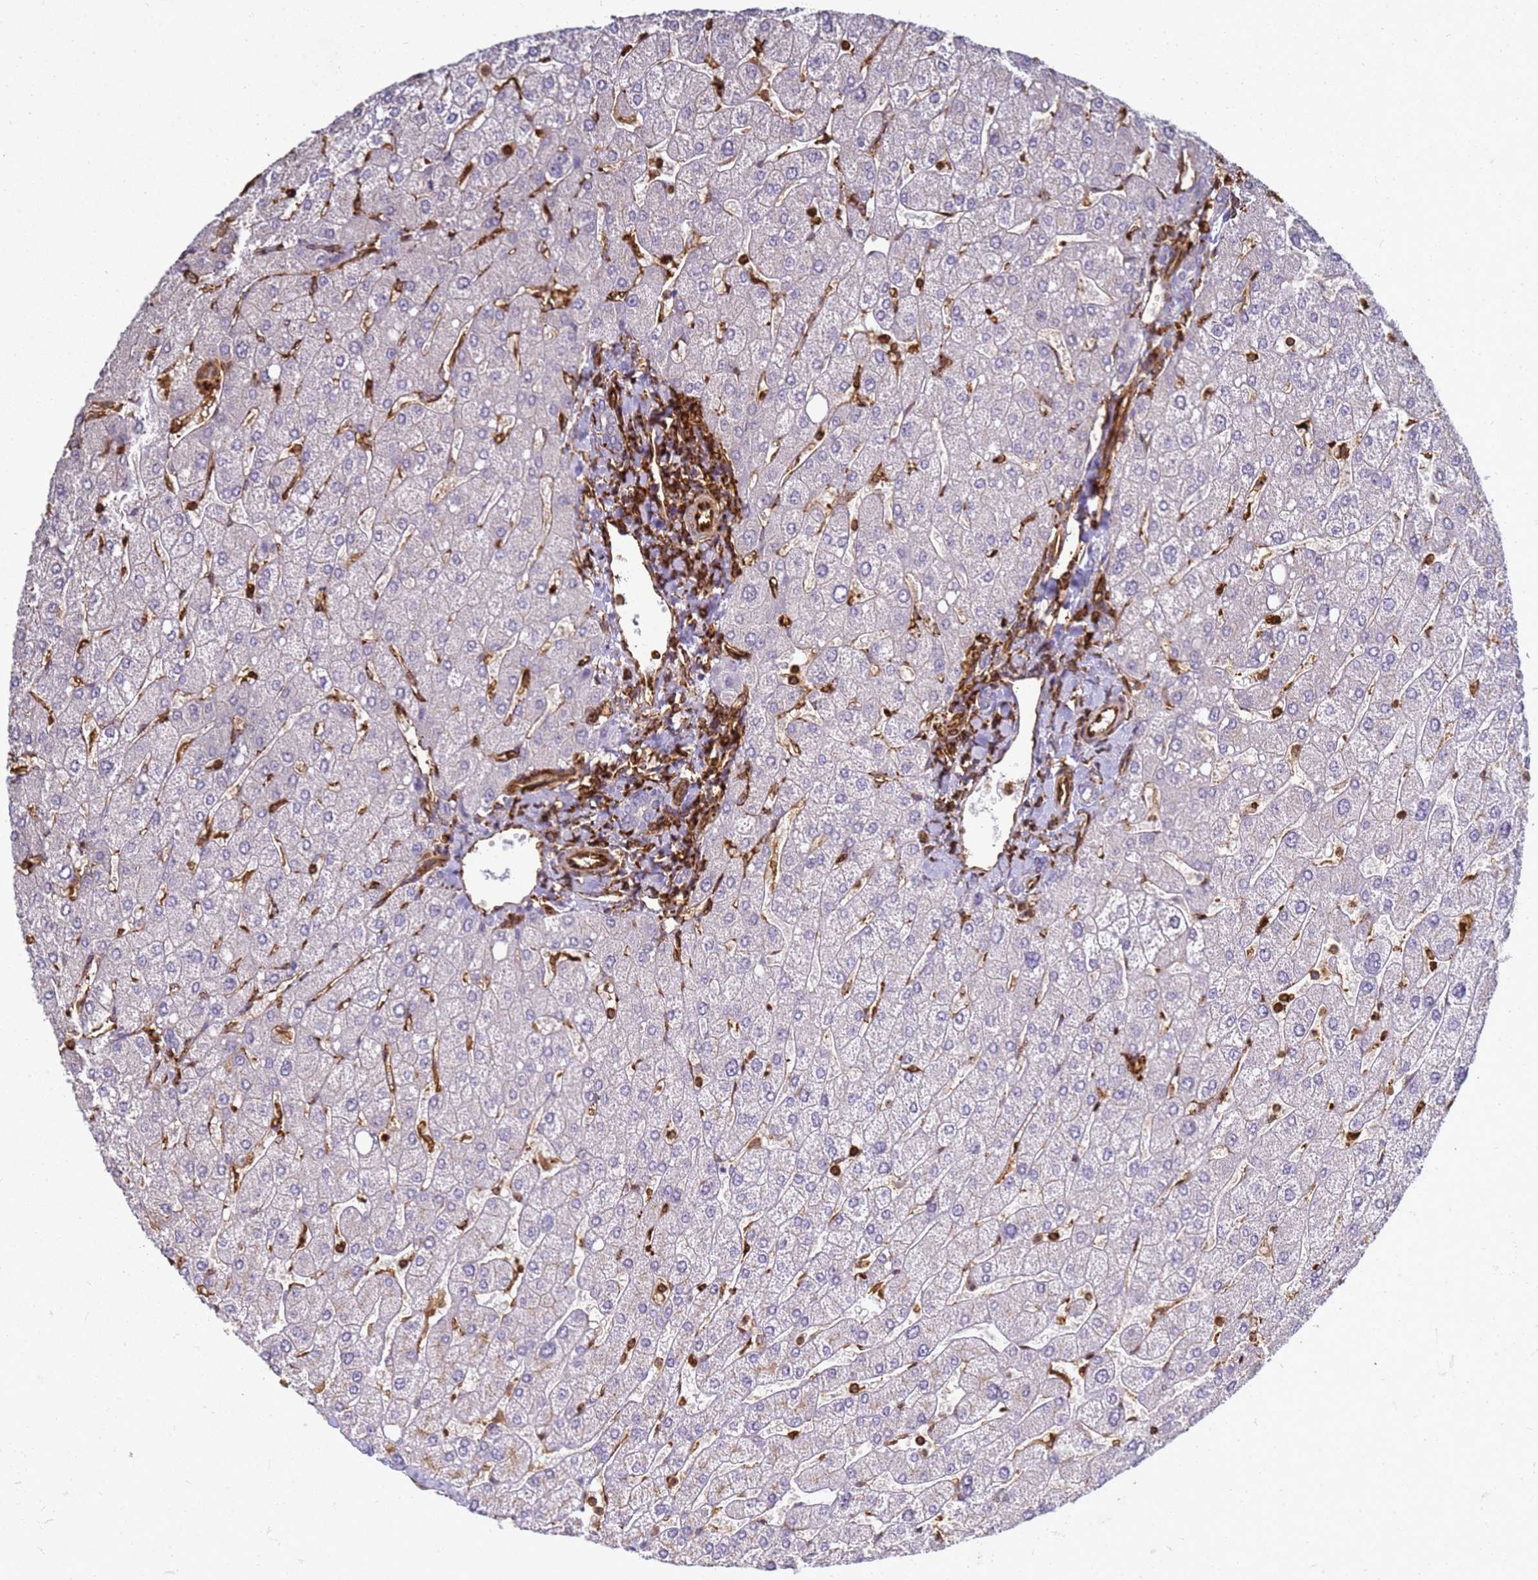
{"staining": {"intensity": "negative", "quantity": "none", "location": "none"}, "tissue": "liver", "cell_type": "Cholangiocytes", "image_type": "normal", "snomed": [{"axis": "morphology", "description": "Normal tissue, NOS"}, {"axis": "topography", "description": "Liver"}], "caption": "This is an immunohistochemistry (IHC) micrograph of benign human liver. There is no positivity in cholangiocytes.", "gene": "ZBTB8OS", "patient": {"sex": "male", "age": 55}}